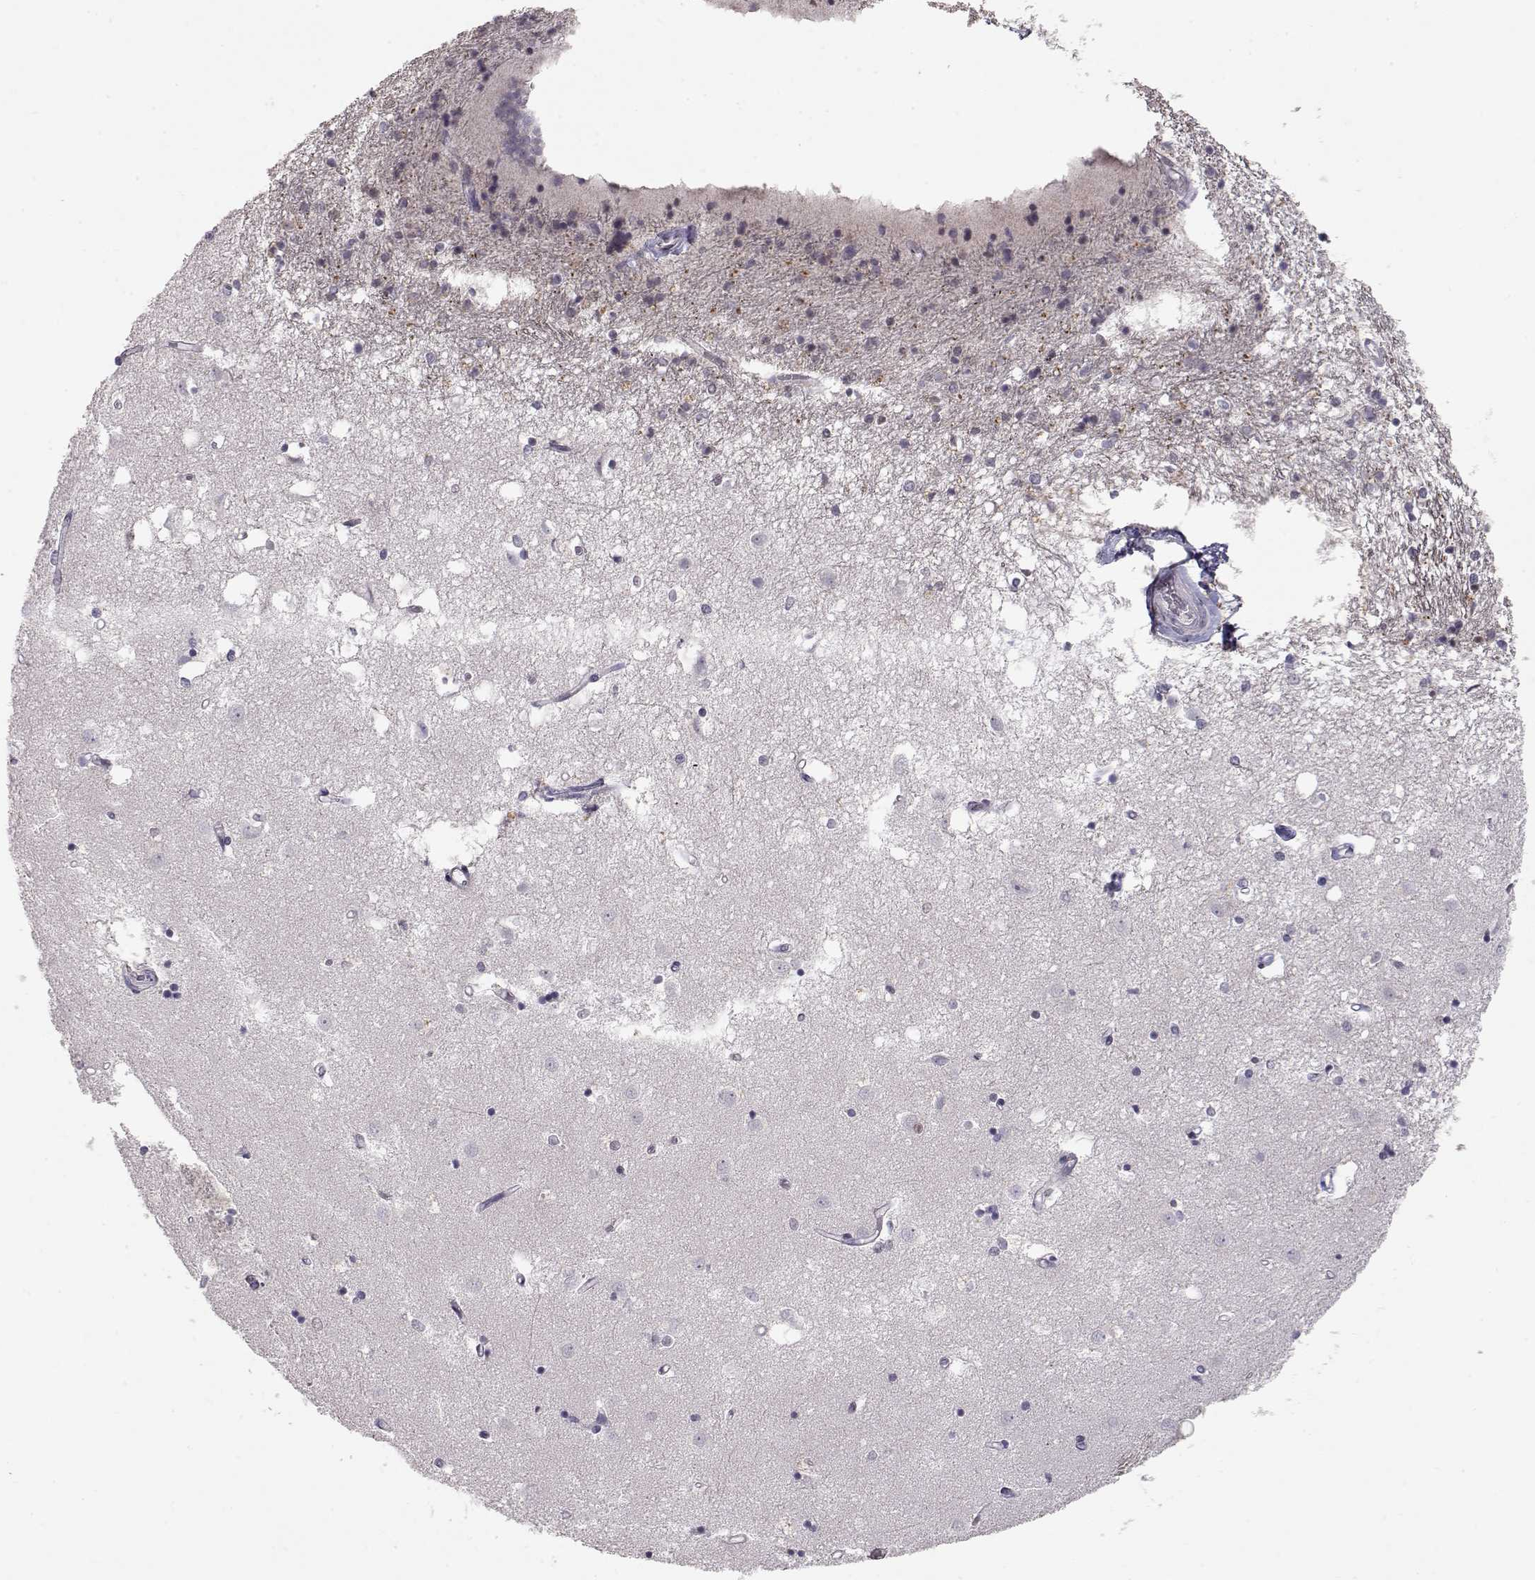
{"staining": {"intensity": "negative", "quantity": "none", "location": "none"}, "tissue": "caudate", "cell_type": "Glial cells", "image_type": "normal", "snomed": [{"axis": "morphology", "description": "Normal tissue, NOS"}, {"axis": "topography", "description": "Lateral ventricle wall"}], "caption": "An image of human caudate is negative for staining in glial cells. Brightfield microscopy of IHC stained with DAB (brown) and hematoxylin (blue), captured at high magnification.", "gene": "CDK4", "patient": {"sex": "male", "age": 54}}